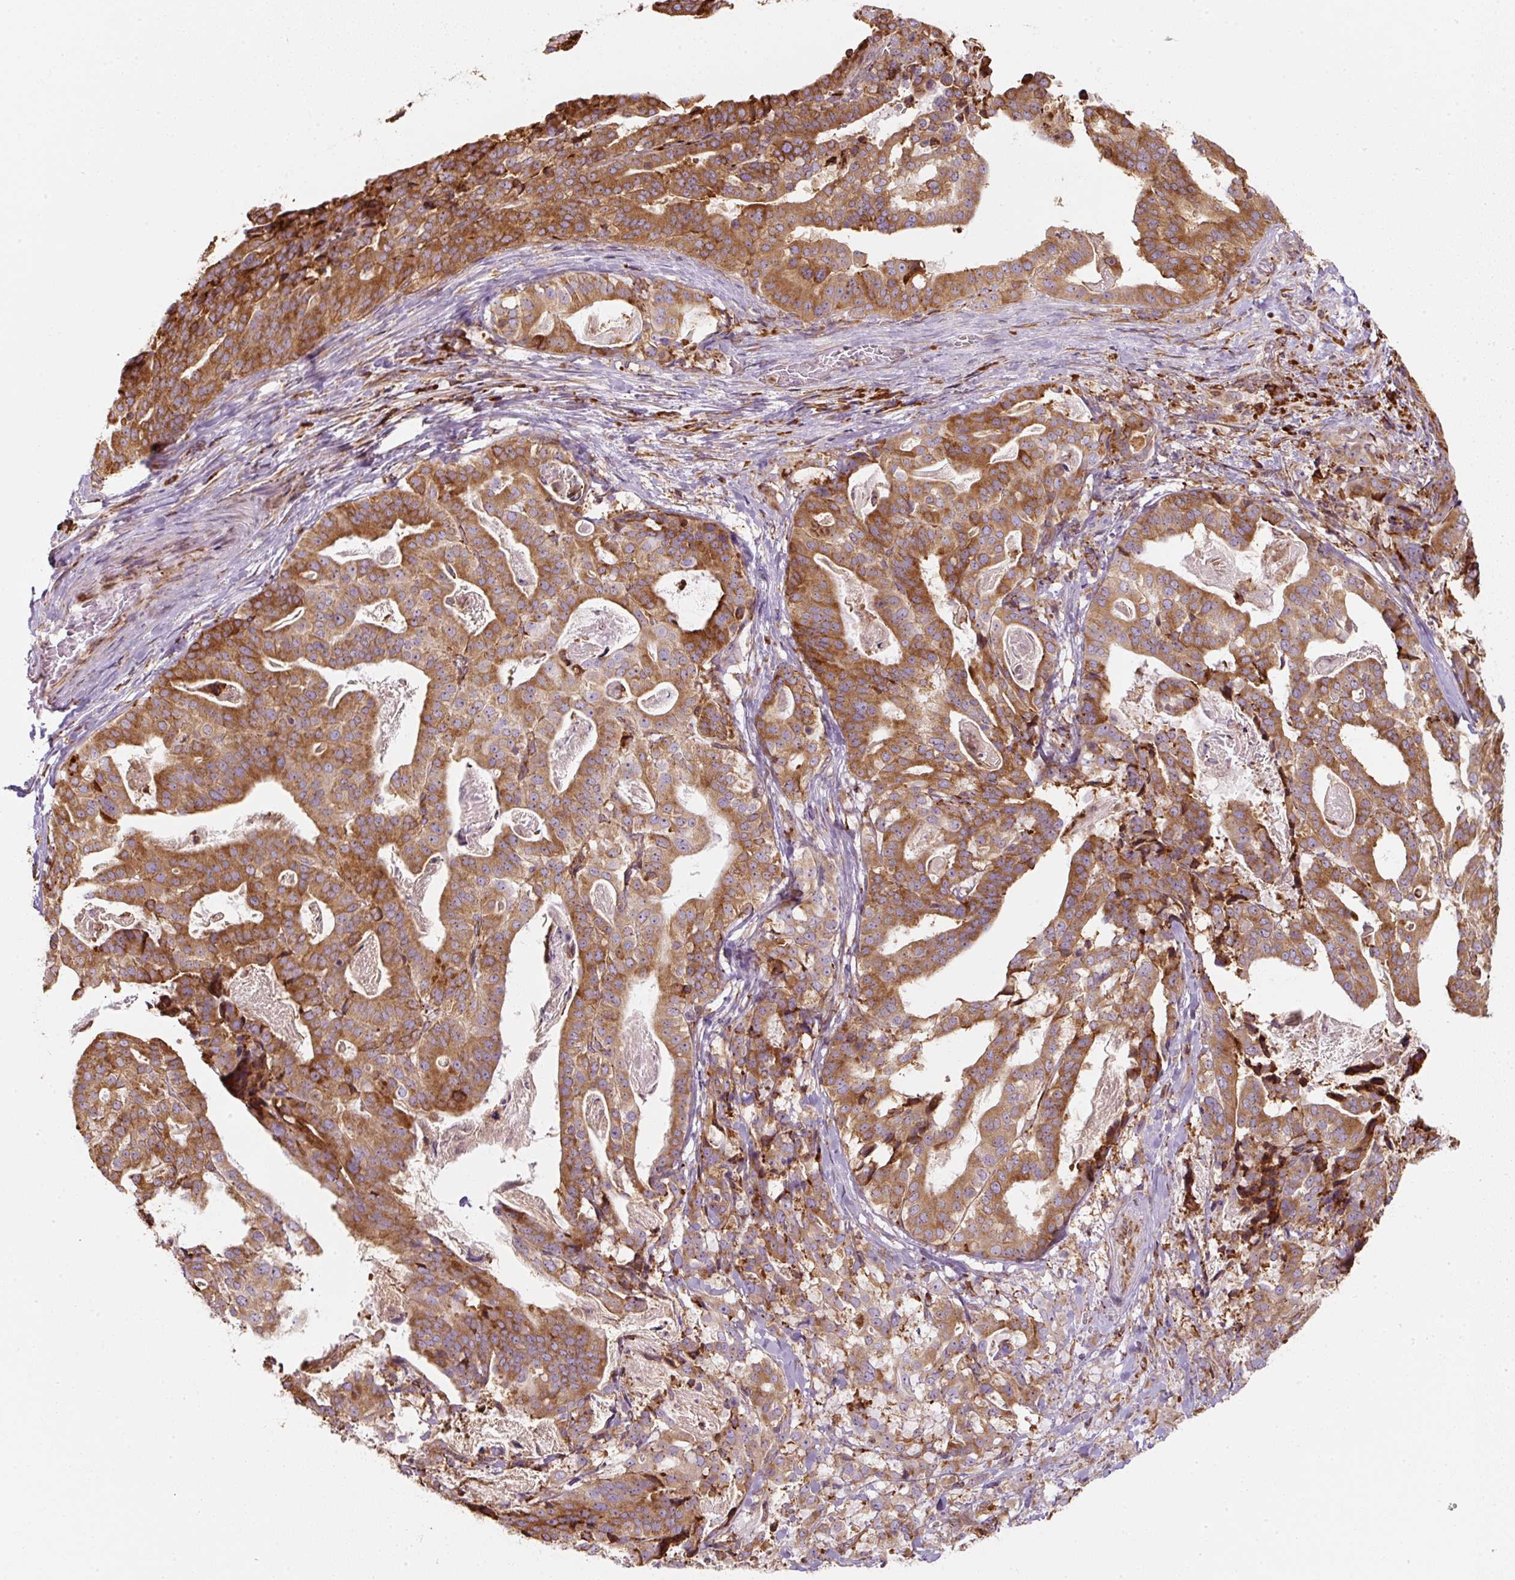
{"staining": {"intensity": "strong", "quantity": ">75%", "location": "cytoplasmic/membranous"}, "tissue": "stomach cancer", "cell_type": "Tumor cells", "image_type": "cancer", "snomed": [{"axis": "morphology", "description": "Adenocarcinoma, NOS"}, {"axis": "topography", "description": "Stomach"}], "caption": "Protein staining displays strong cytoplasmic/membranous expression in about >75% of tumor cells in stomach adenocarcinoma.", "gene": "PRKCSH", "patient": {"sex": "male", "age": 48}}